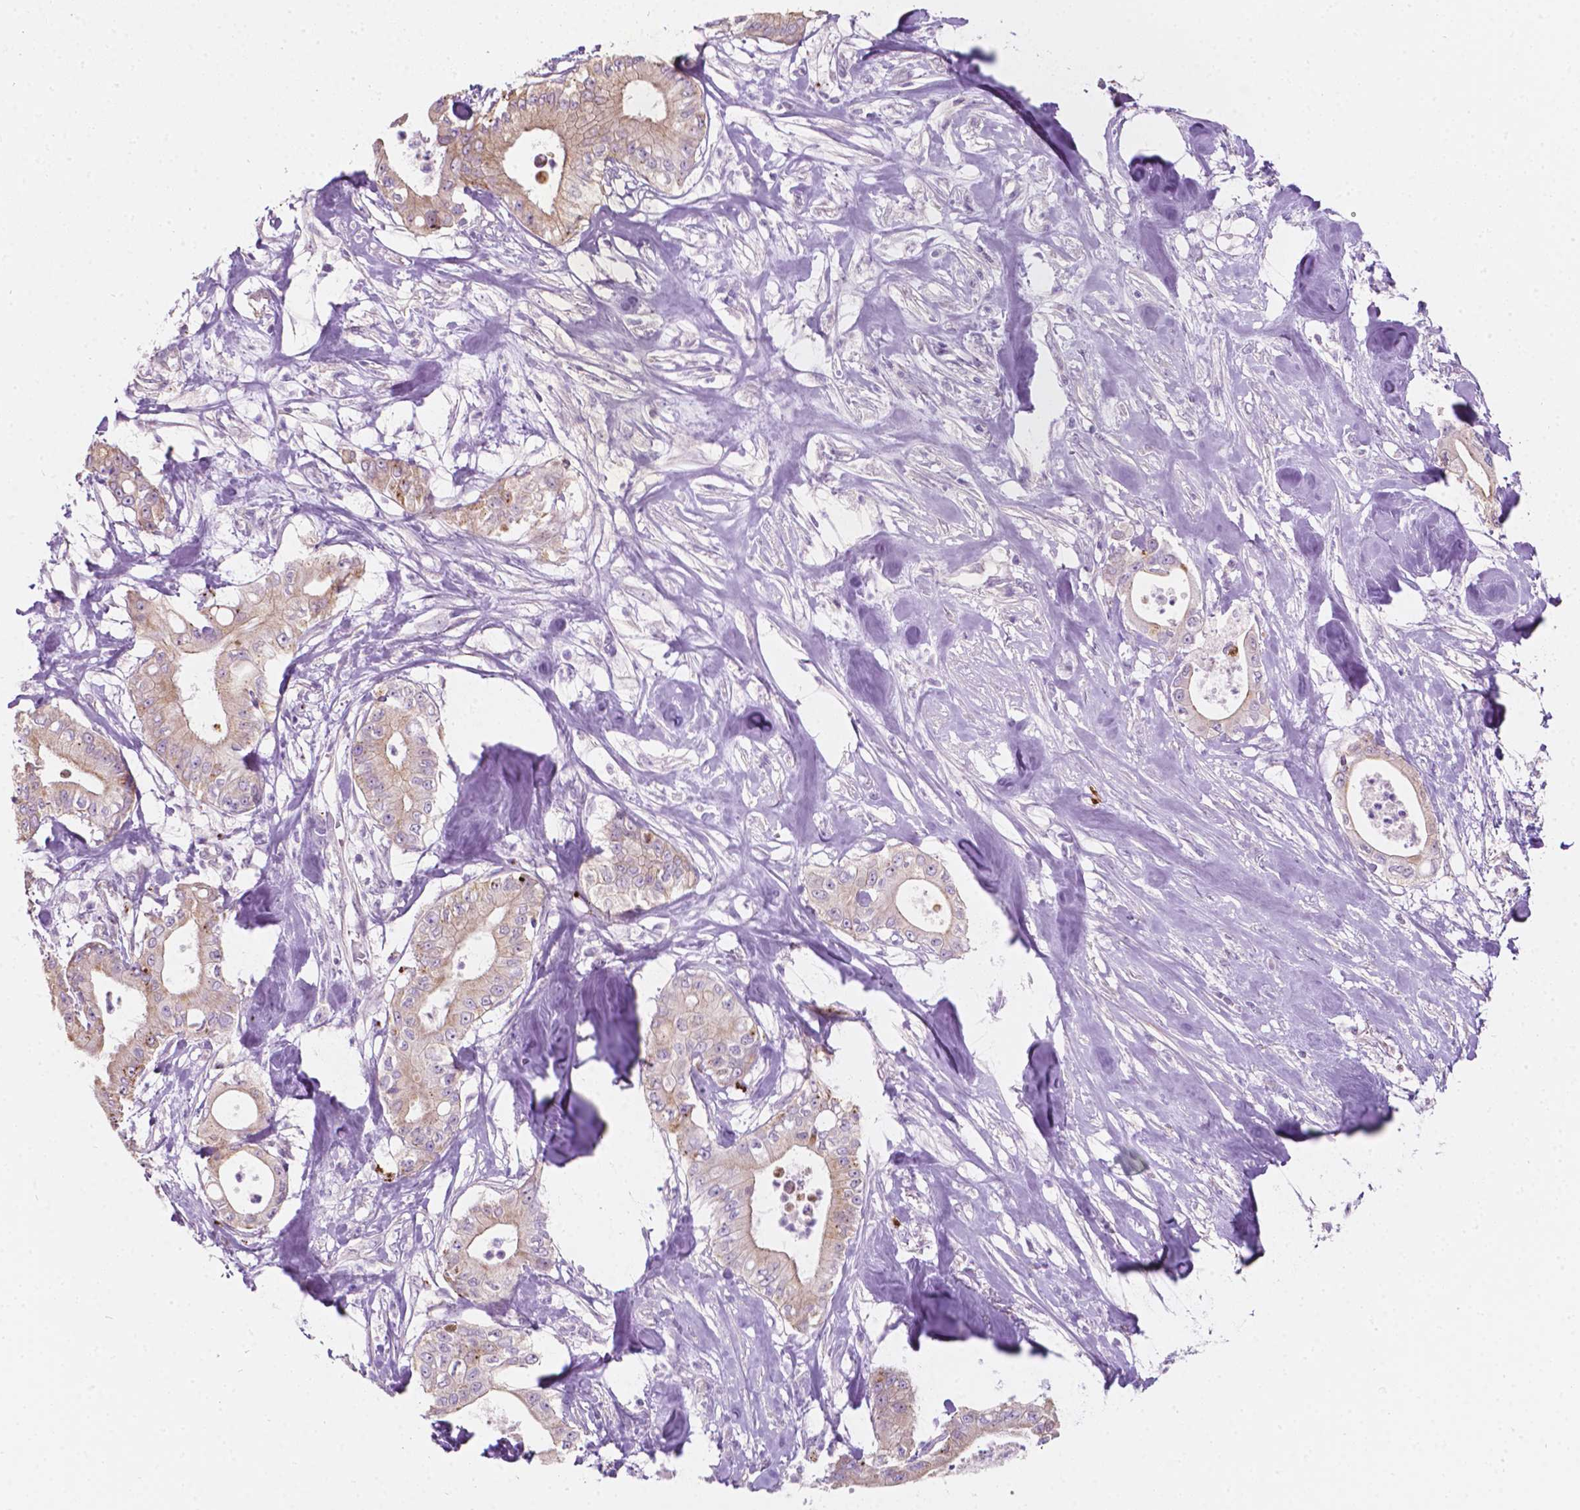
{"staining": {"intensity": "weak", "quantity": "25%-75%", "location": "cytoplasmic/membranous"}, "tissue": "pancreatic cancer", "cell_type": "Tumor cells", "image_type": "cancer", "snomed": [{"axis": "morphology", "description": "Adenocarcinoma, NOS"}, {"axis": "topography", "description": "Pancreas"}], "caption": "Weak cytoplasmic/membranous protein expression is appreciated in approximately 25%-75% of tumor cells in pancreatic cancer (adenocarcinoma).", "gene": "NOS1AP", "patient": {"sex": "male", "age": 71}}